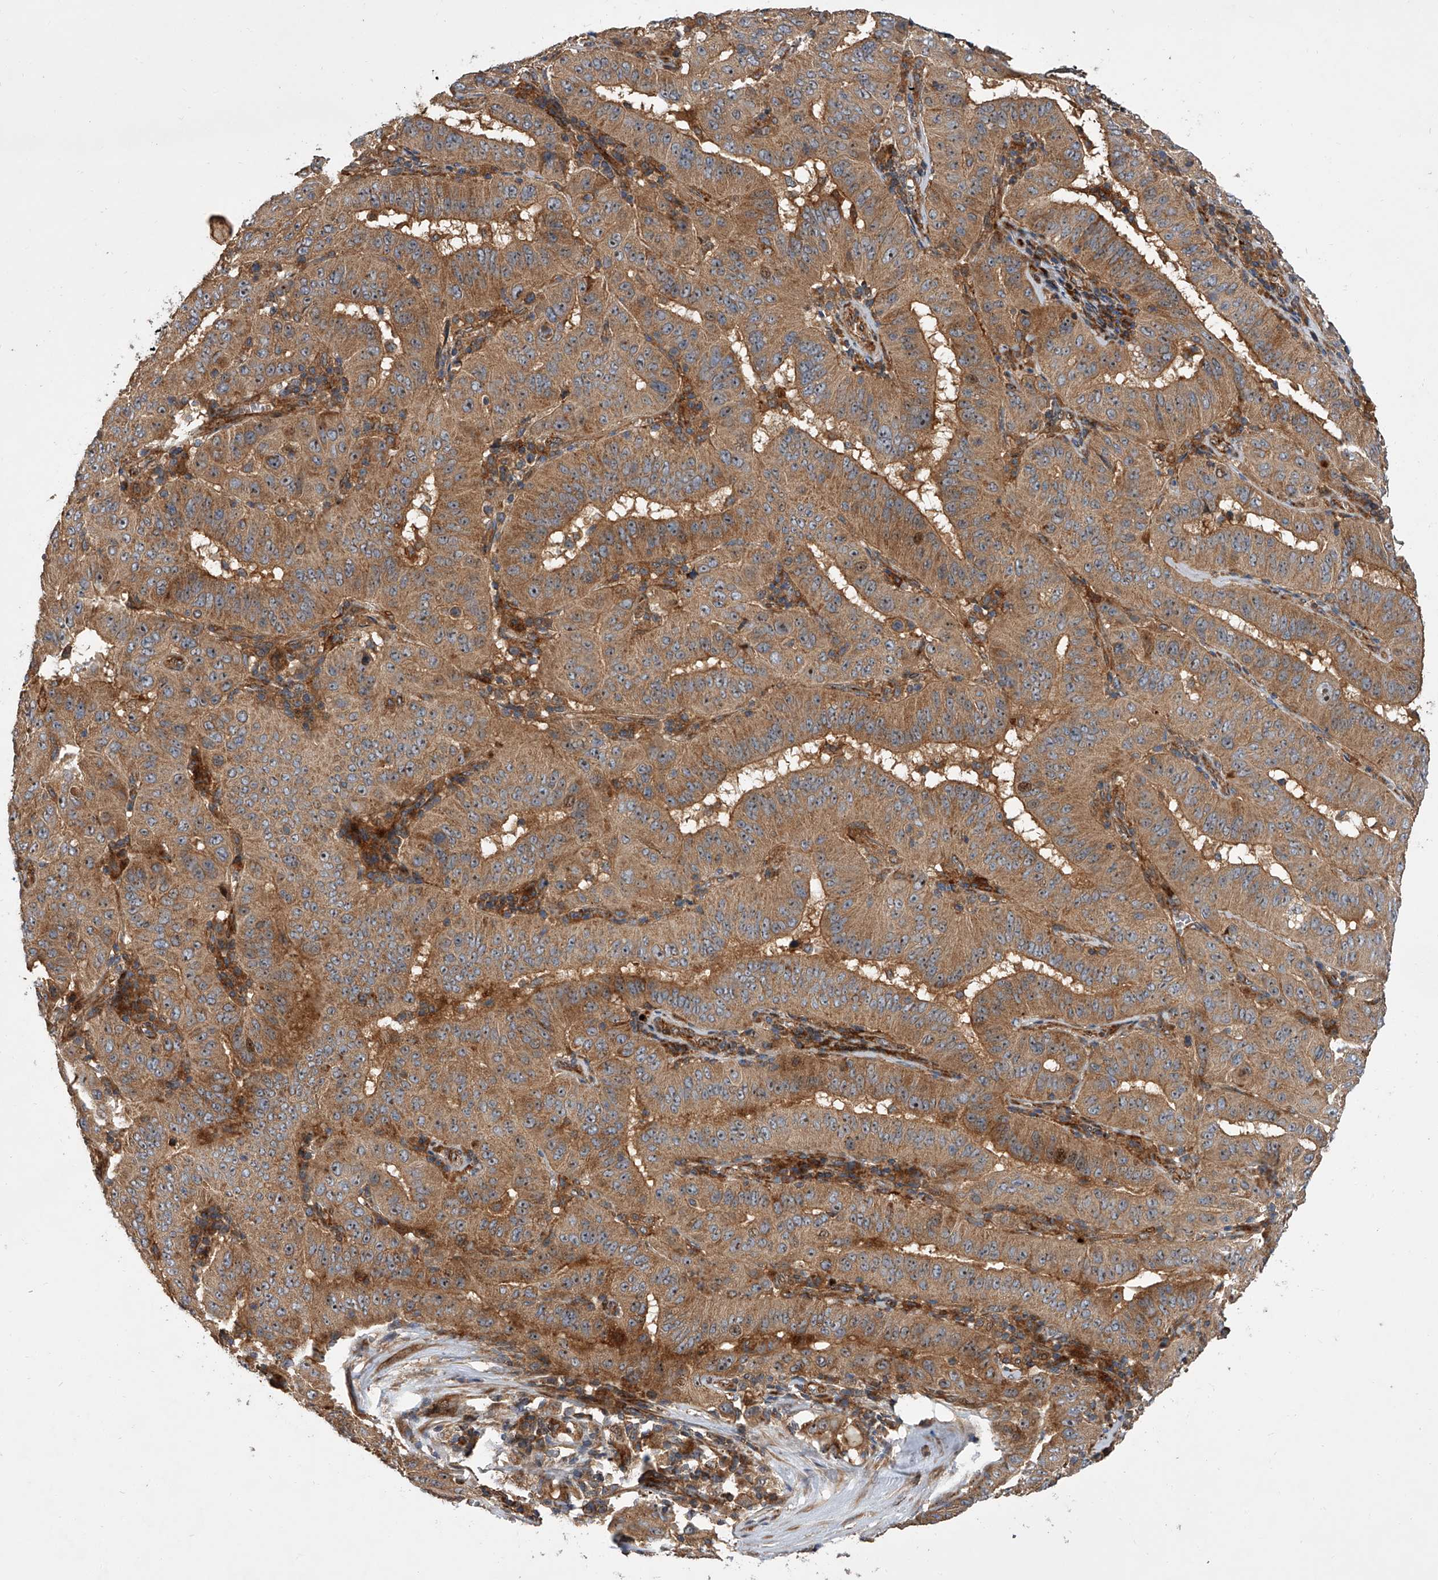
{"staining": {"intensity": "moderate", "quantity": ">75%", "location": "cytoplasmic/membranous"}, "tissue": "pancreatic cancer", "cell_type": "Tumor cells", "image_type": "cancer", "snomed": [{"axis": "morphology", "description": "Adenocarcinoma, NOS"}, {"axis": "topography", "description": "Pancreas"}], "caption": "Pancreatic cancer (adenocarcinoma) was stained to show a protein in brown. There is medium levels of moderate cytoplasmic/membranous staining in approximately >75% of tumor cells.", "gene": "USP47", "patient": {"sex": "male", "age": 63}}